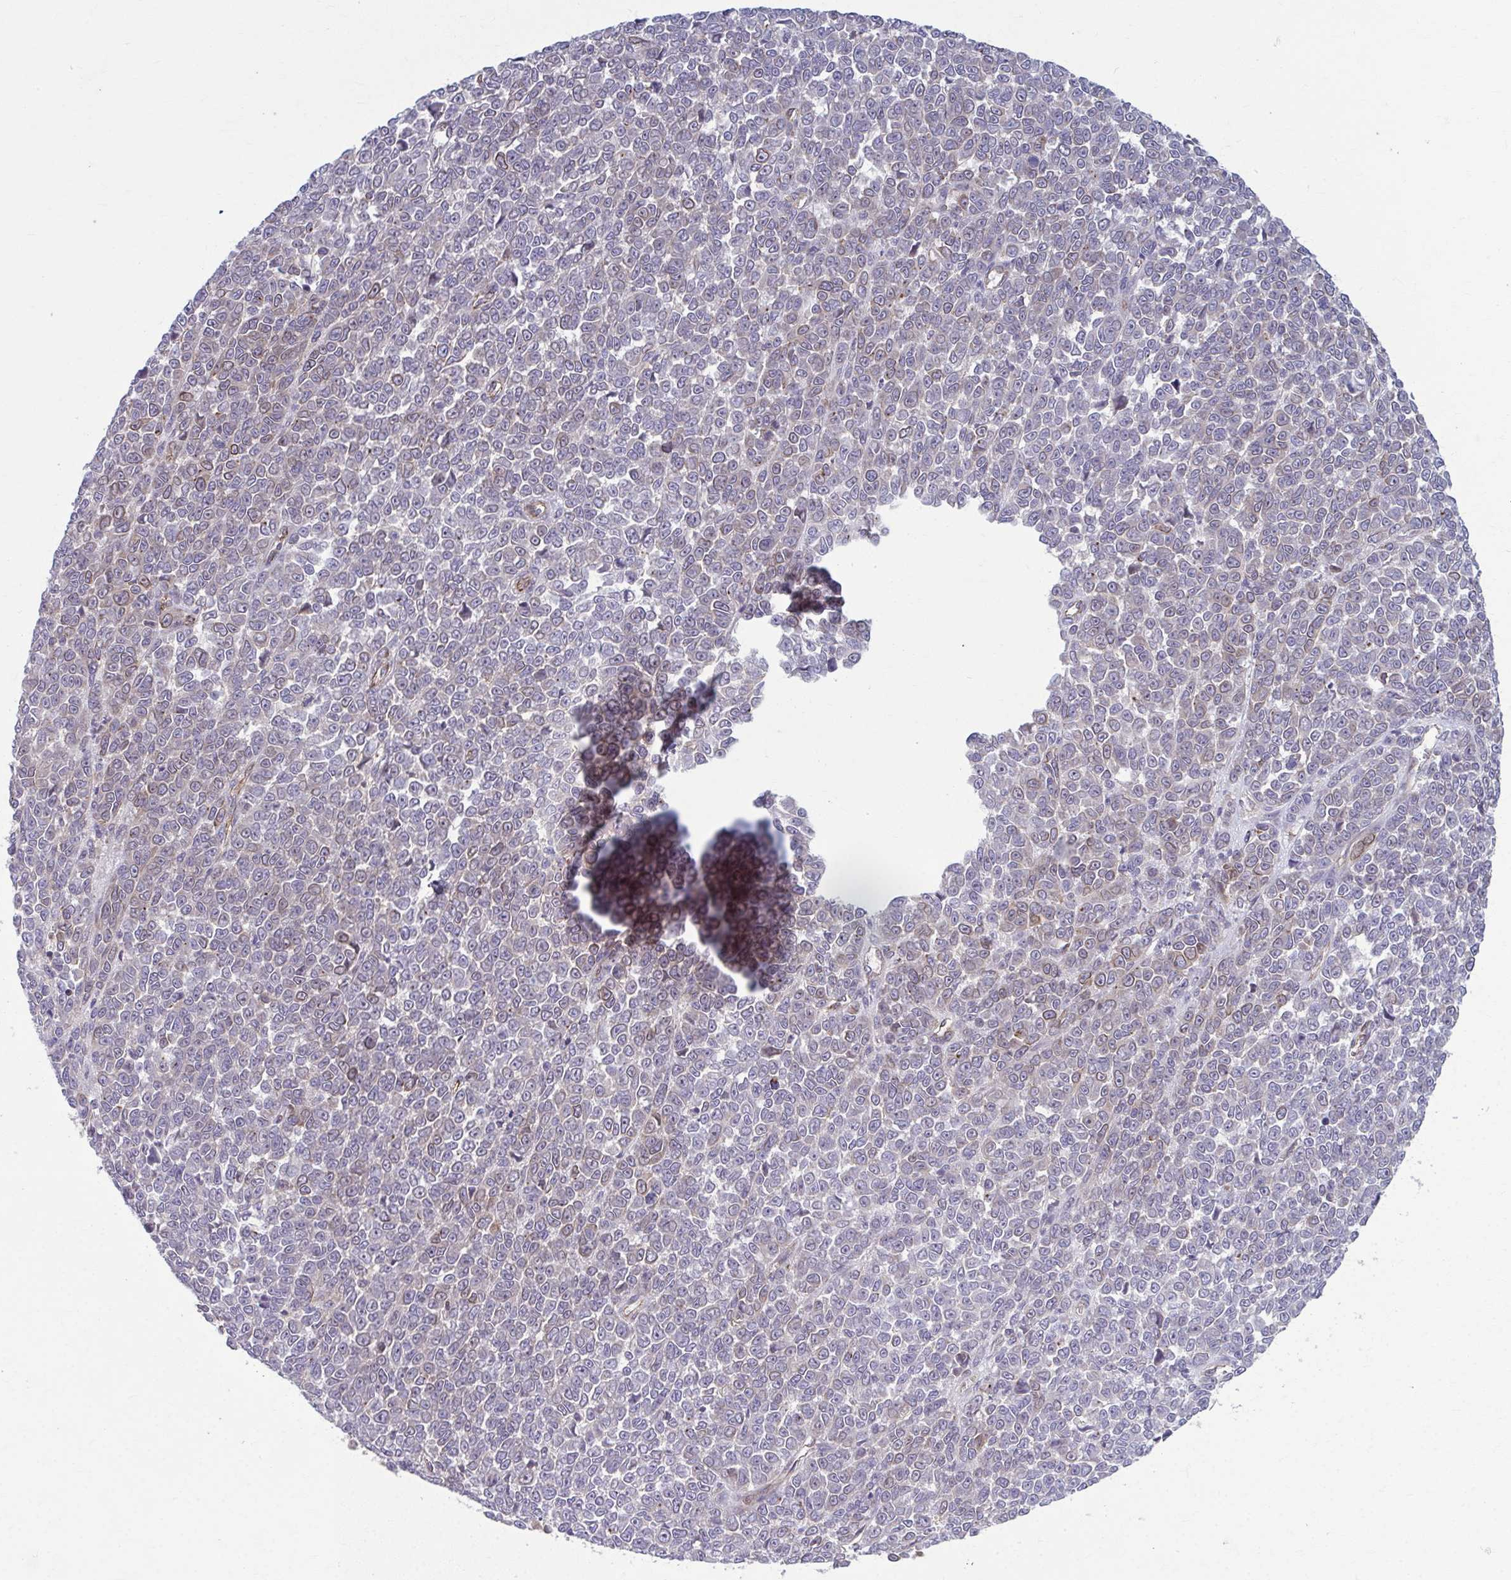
{"staining": {"intensity": "moderate", "quantity": "<25%", "location": "cytoplasmic/membranous"}, "tissue": "melanoma", "cell_type": "Tumor cells", "image_type": "cancer", "snomed": [{"axis": "morphology", "description": "Malignant melanoma, NOS"}, {"axis": "topography", "description": "Skin"}], "caption": "This photomicrograph reveals immunohistochemistry staining of melanoma, with low moderate cytoplasmic/membranous expression in approximately <25% of tumor cells.", "gene": "EID2B", "patient": {"sex": "female", "age": 95}}